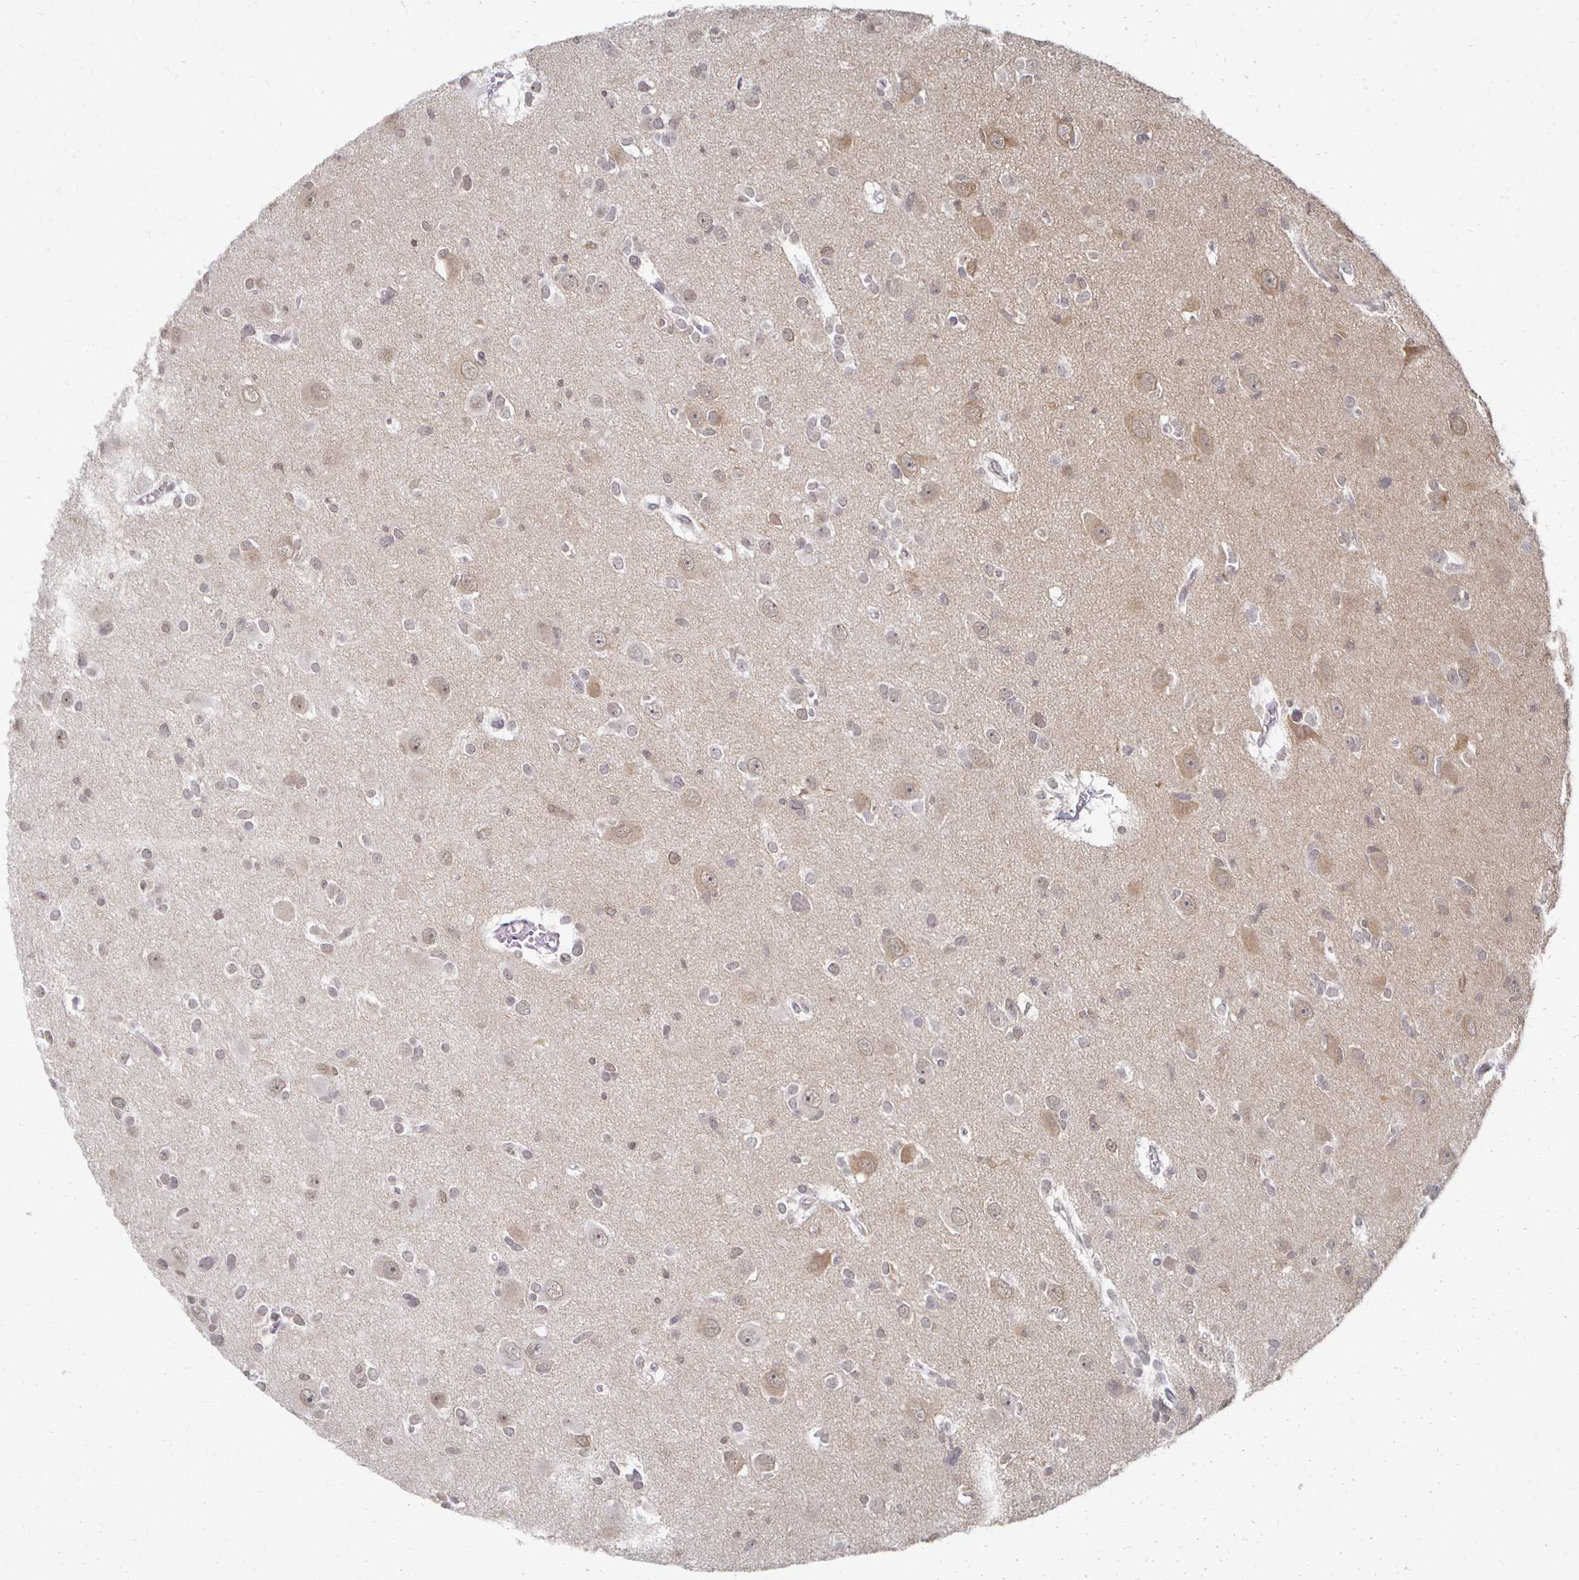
{"staining": {"intensity": "weak", "quantity": "25%-75%", "location": "nuclear"}, "tissue": "glioma", "cell_type": "Tumor cells", "image_type": "cancer", "snomed": [{"axis": "morphology", "description": "Glioma, malignant, High grade"}, {"axis": "topography", "description": "Brain"}], "caption": "Human malignant high-grade glioma stained for a protein (brown) exhibits weak nuclear positive staining in approximately 25%-75% of tumor cells.", "gene": "DAB1", "patient": {"sex": "male", "age": 23}}